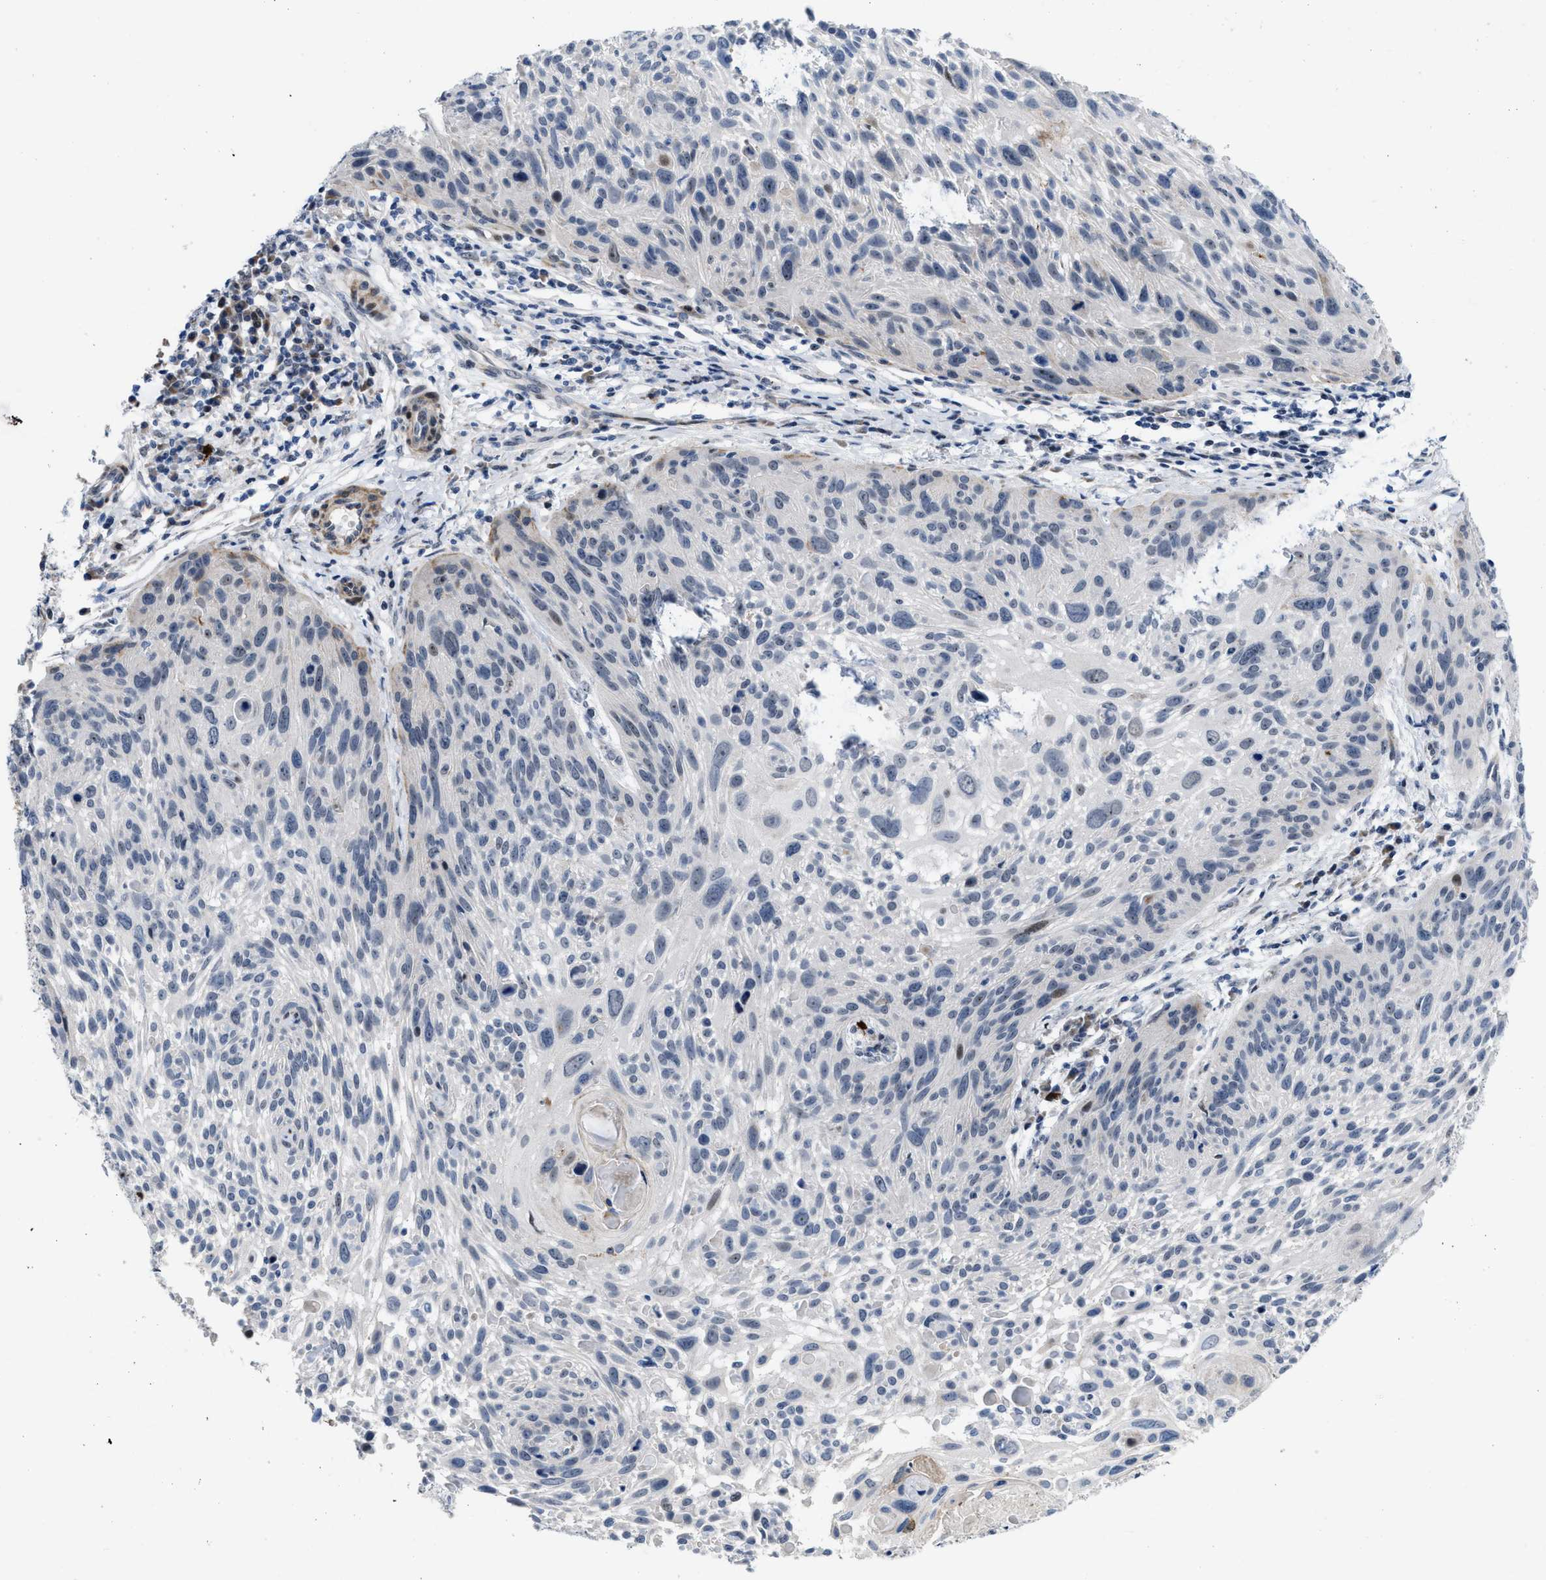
{"staining": {"intensity": "weak", "quantity": "<25%", "location": "nuclear"}, "tissue": "cervical cancer", "cell_type": "Tumor cells", "image_type": "cancer", "snomed": [{"axis": "morphology", "description": "Squamous cell carcinoma, NOS"}, {"axis": "topography", "description": "Cervix"}], "caption": "An image of human squamous cell carcinoma (cervical) is negative for staining in tumor cells. (Stains: DAB (3,3'-diaminobenzidine) IHC with hematoxylin counter stain, Microscopy: brightfield microscopy at high magnification).", "gene": "POLR1F", "patient": {"sex": "female", "age": 51}}